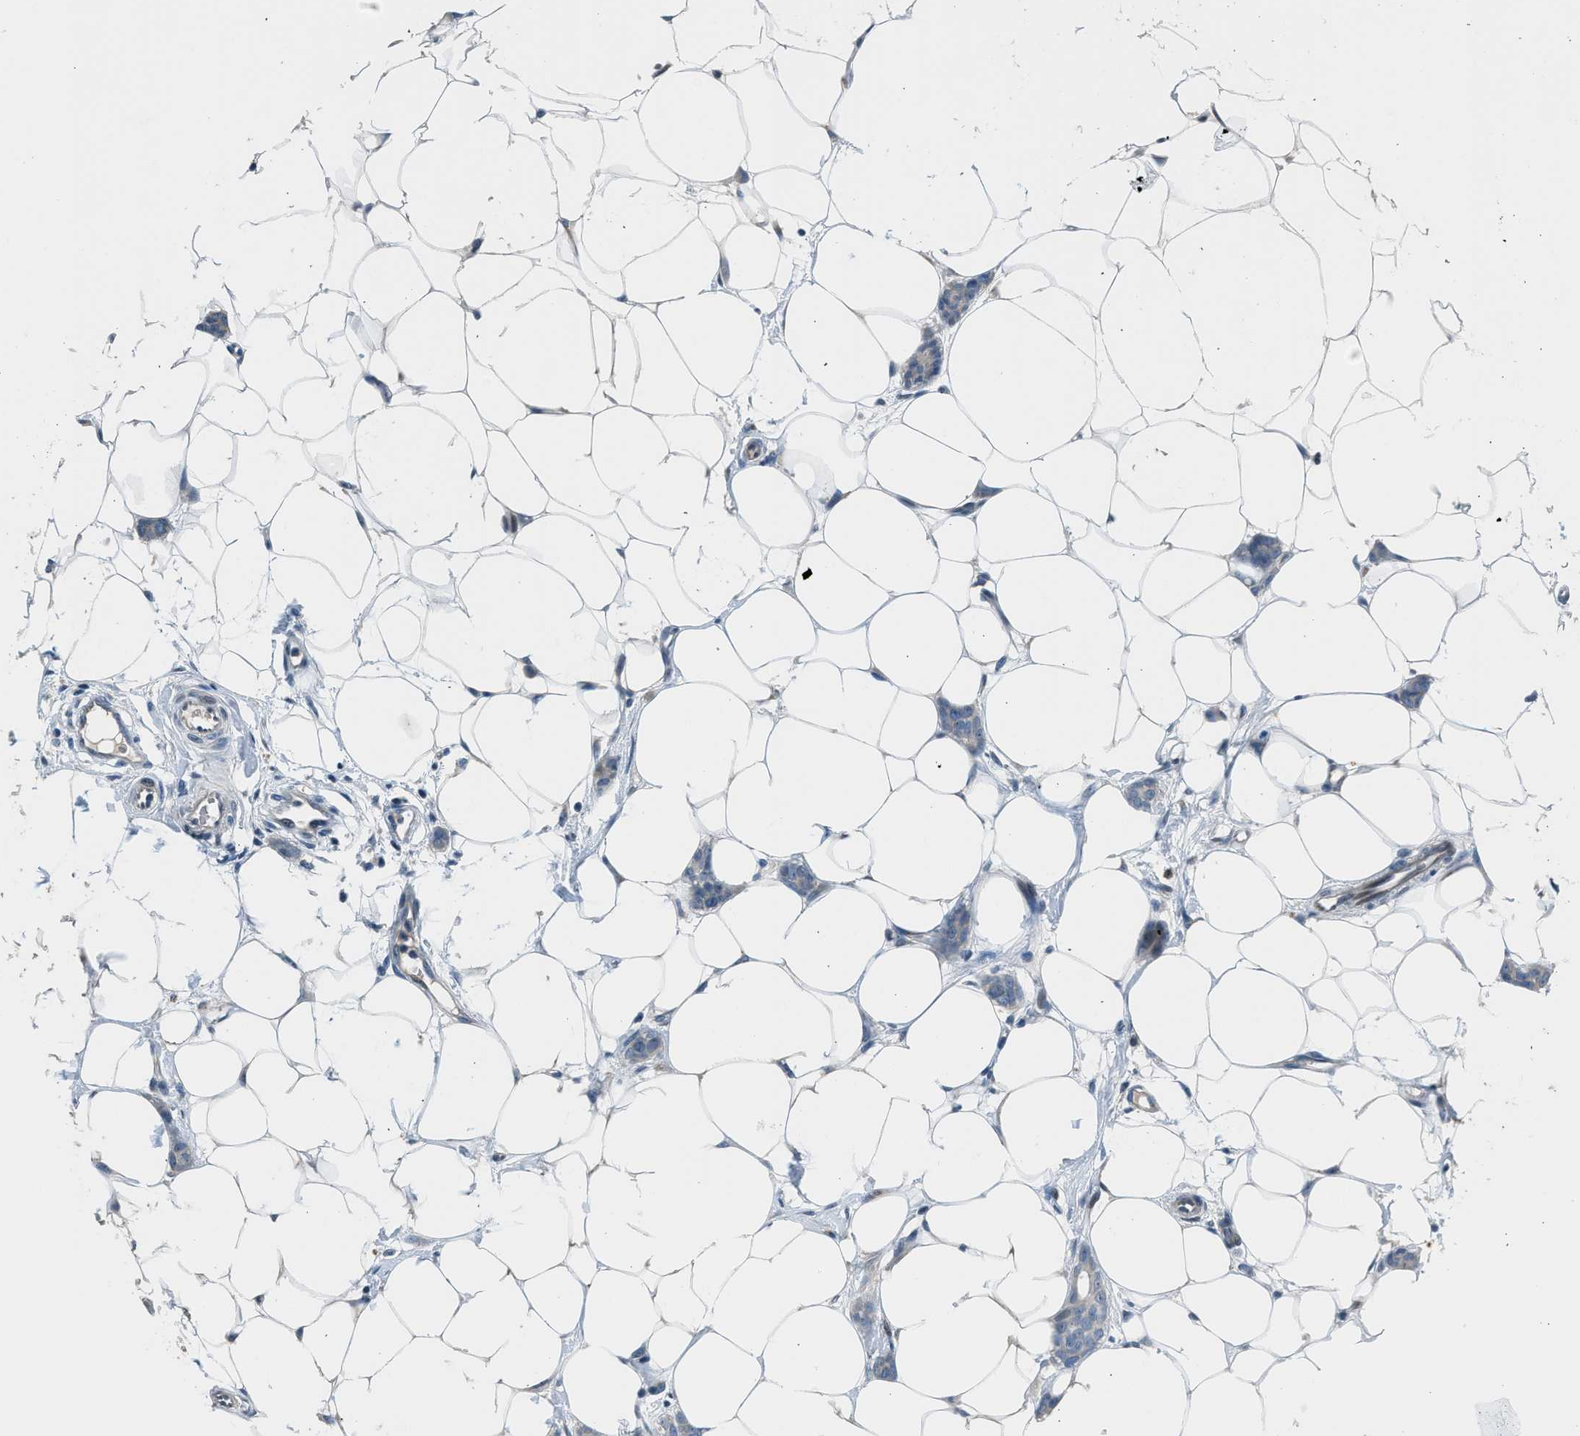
{"staining": {"intensity": "negative", "quantity": "none", "location": "none"}, "tissue": "breast cancer", "cell_type": "Tumor cells", "image_type": "cancer", "snomed": [{"axis": "morphology", "description": "Lobular carcinoma"}, {"axis": "topography", "description": "Skin"}, {"axis": "topography", "description": "Breast"}], "caption": "Protein analysis of lobular carcinoma (breast) exhibits no significant positivity in tumor cells.", "gene": "RNF41", "patient": {"sex": "female", "age": 46}}